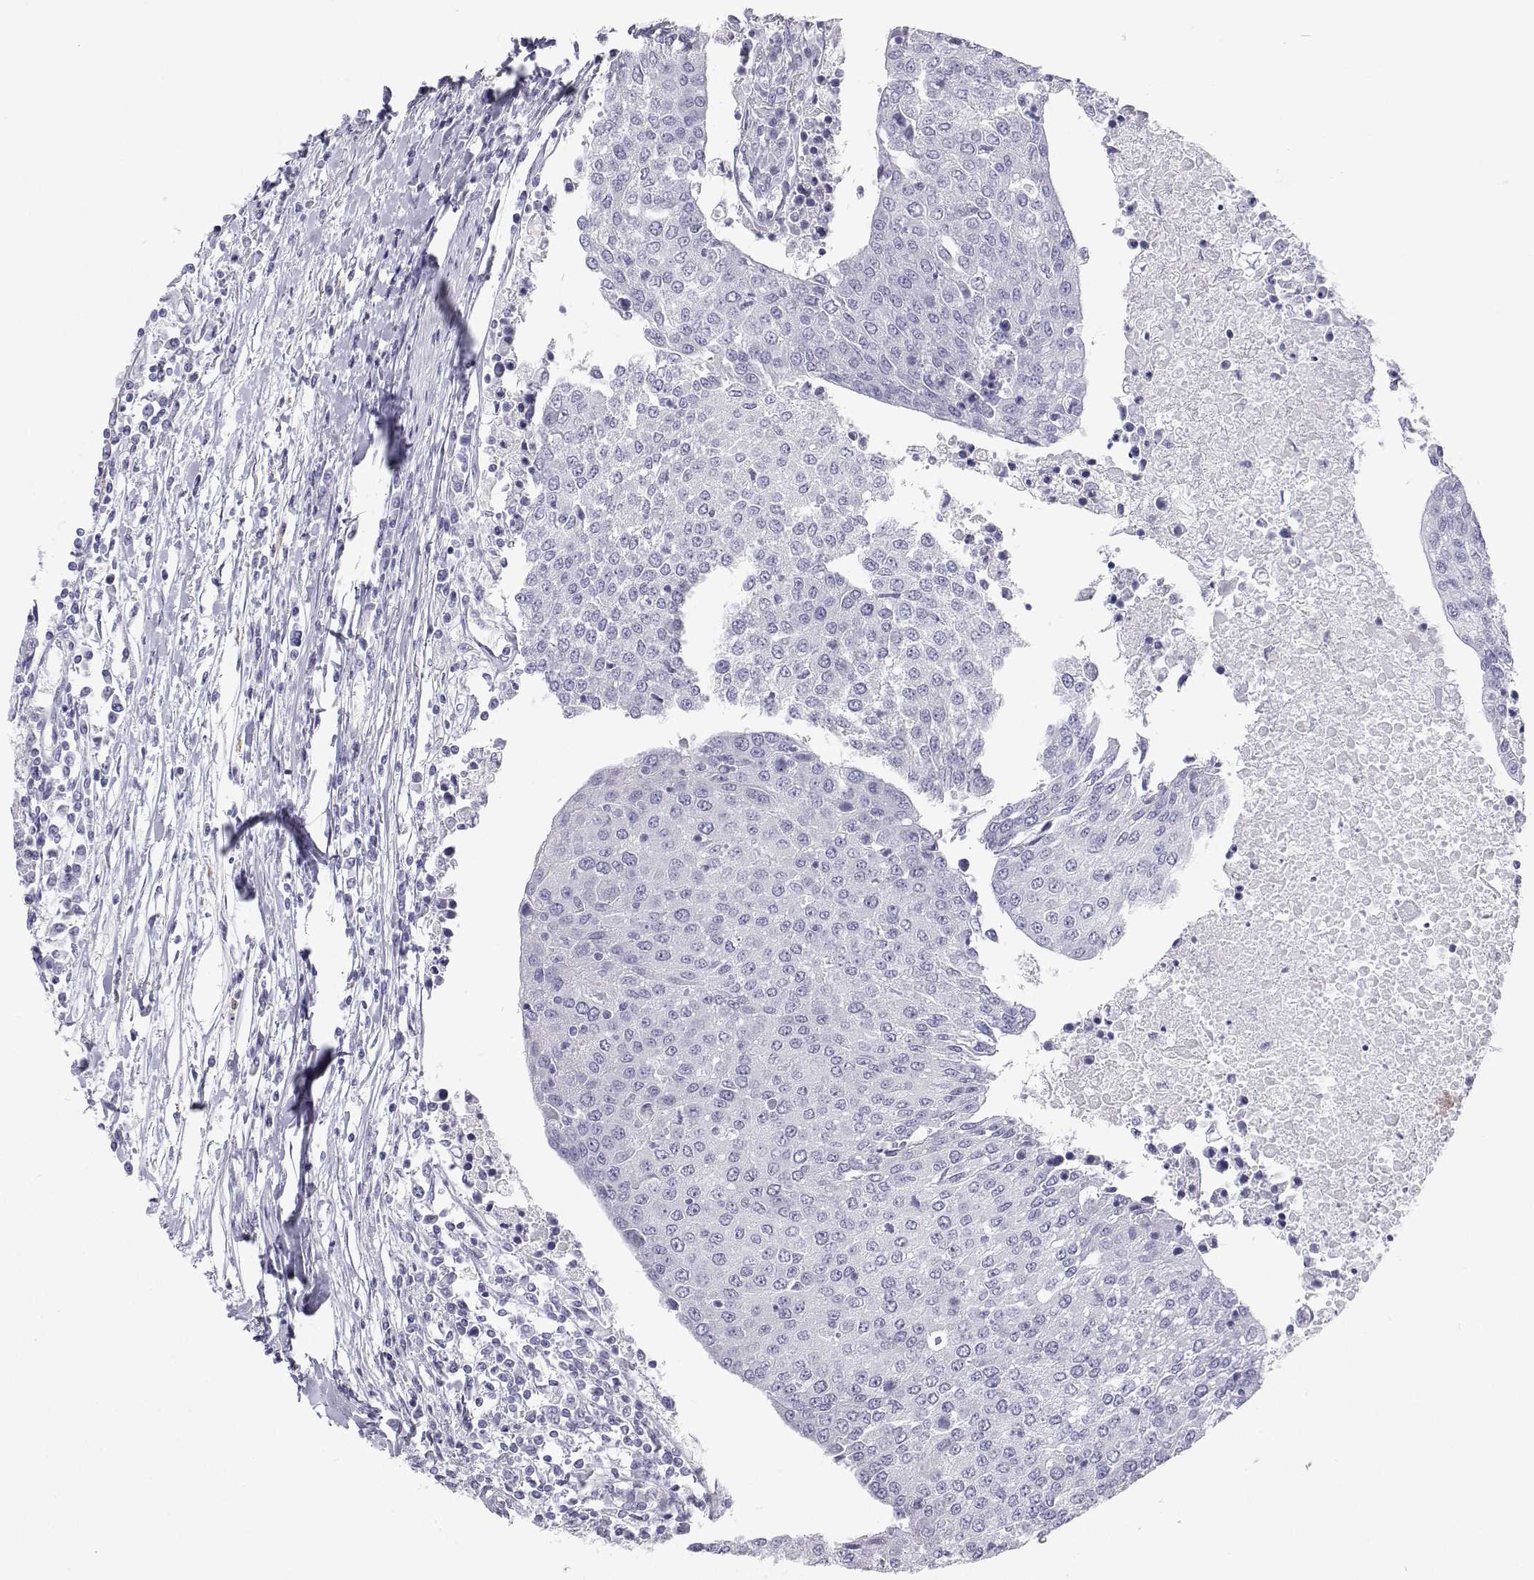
{"staining": {"intensity": "negative", "quantity": "none", "location": "none"}, "tissue": "urothelial cancer", "cell_type": "Tumor cells", "image_type": "cancer", "snomed": [{"axis": "morphology", "description": "Urothelial carcinoma, High grade"}, {"axis": "topography", "description": "Urinary bladder"}], "caption": "Urothelial cancer stained for a protein using immunohistochemistry (IHC) demonstrates no expression tumor cells.", "gene": "TTN", "patient": {"sex": "female", "age": 85}}